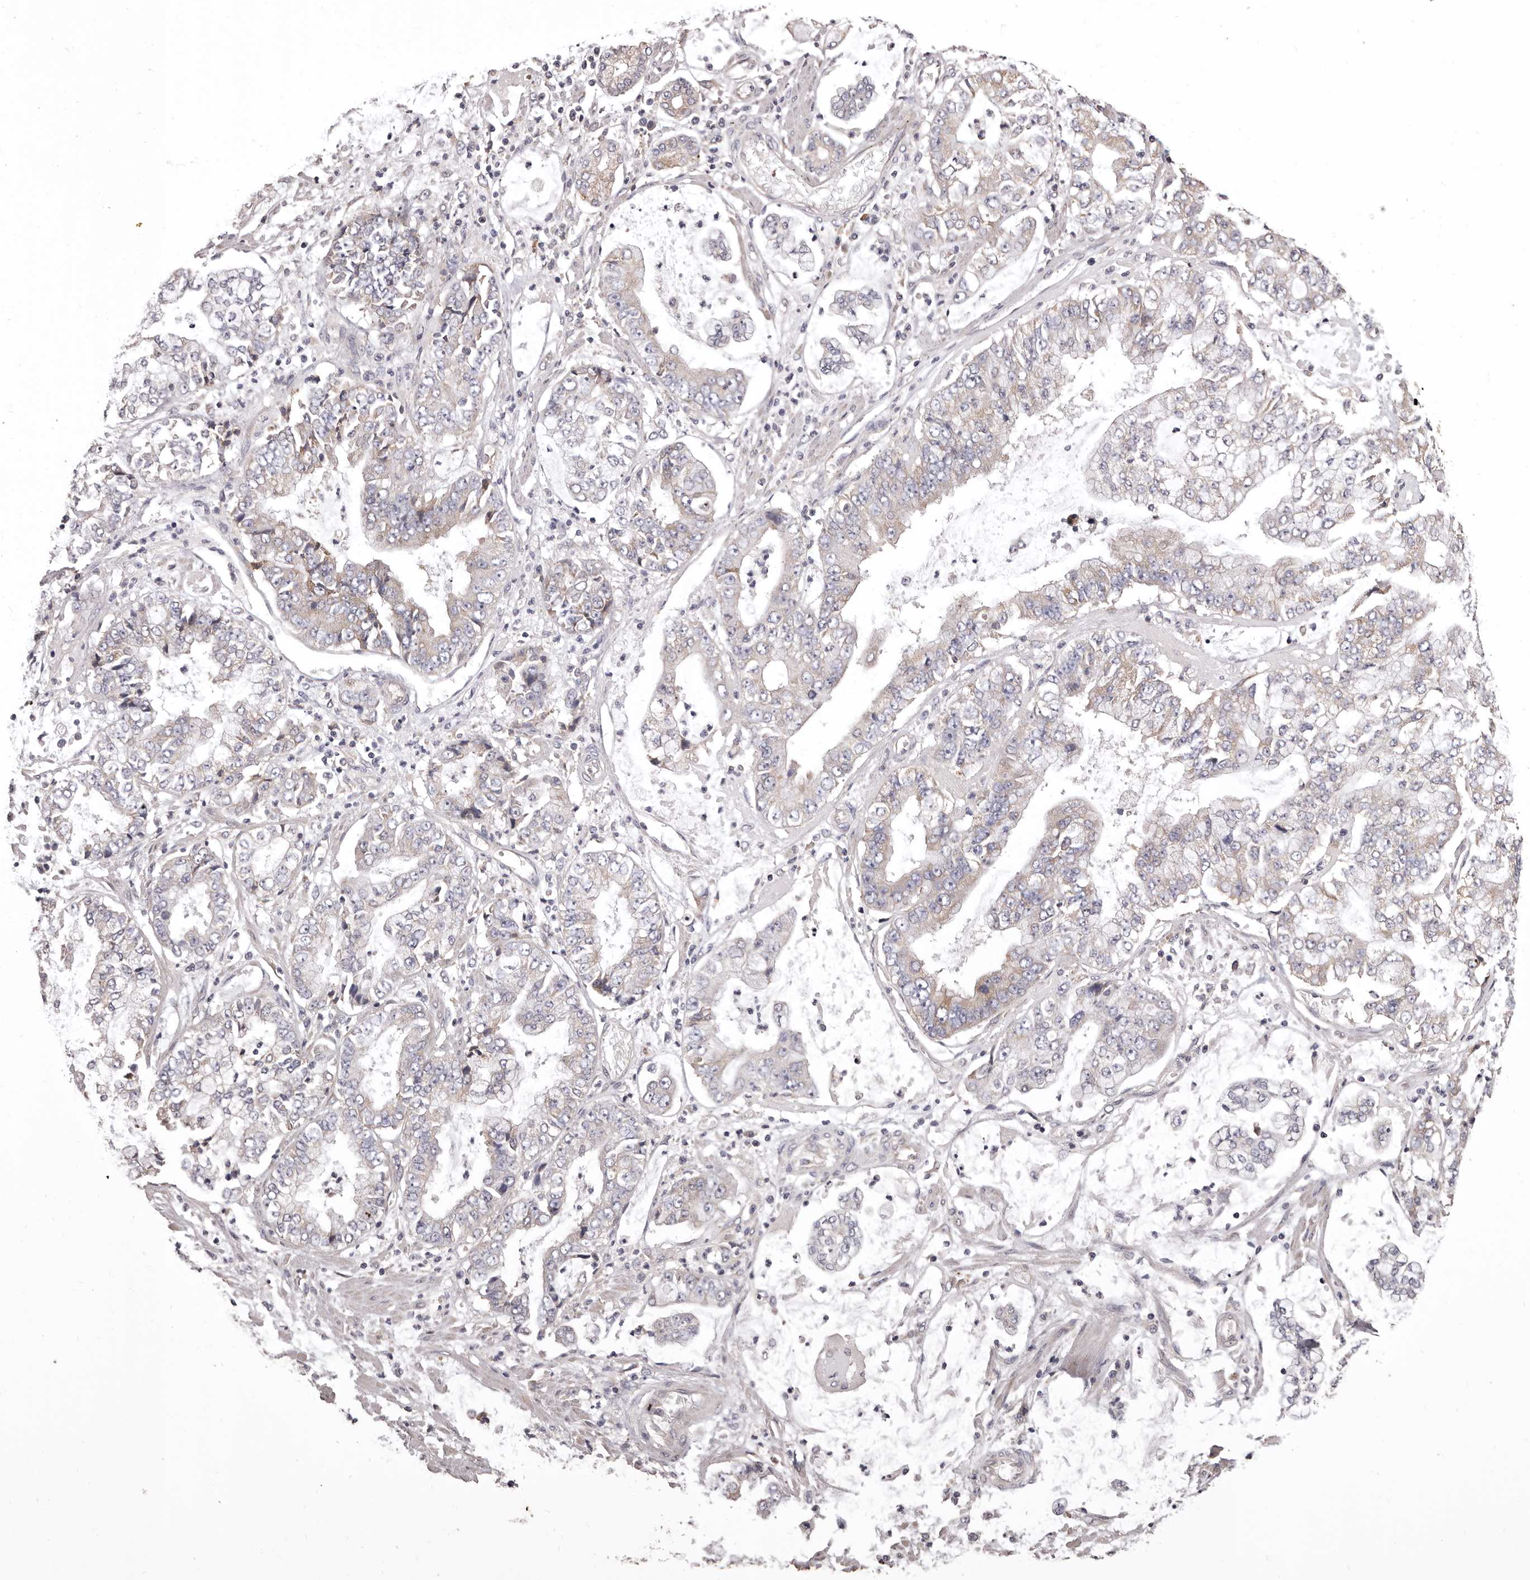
{"staining": {"intensity": "weak", "quantity": "<25%", "location": "cytoplasmic/membranous"}, "tissue": "stomach cancer", "cell_type": "Tumor cells", "image_type": "cancer", "snomed": [{"axis": "morphology", "description": "Adenocarcinoma, NOS"}, {"axis": "topography", "description": "Stomach"}], "caption": "Adenocarcinoma (stomach) stained for a protein using immunohistochemistry (IHC) exhibits no staining tumor cells.", "gene": "ETNK1", "patient": {"sex": "male", "age": 76}}